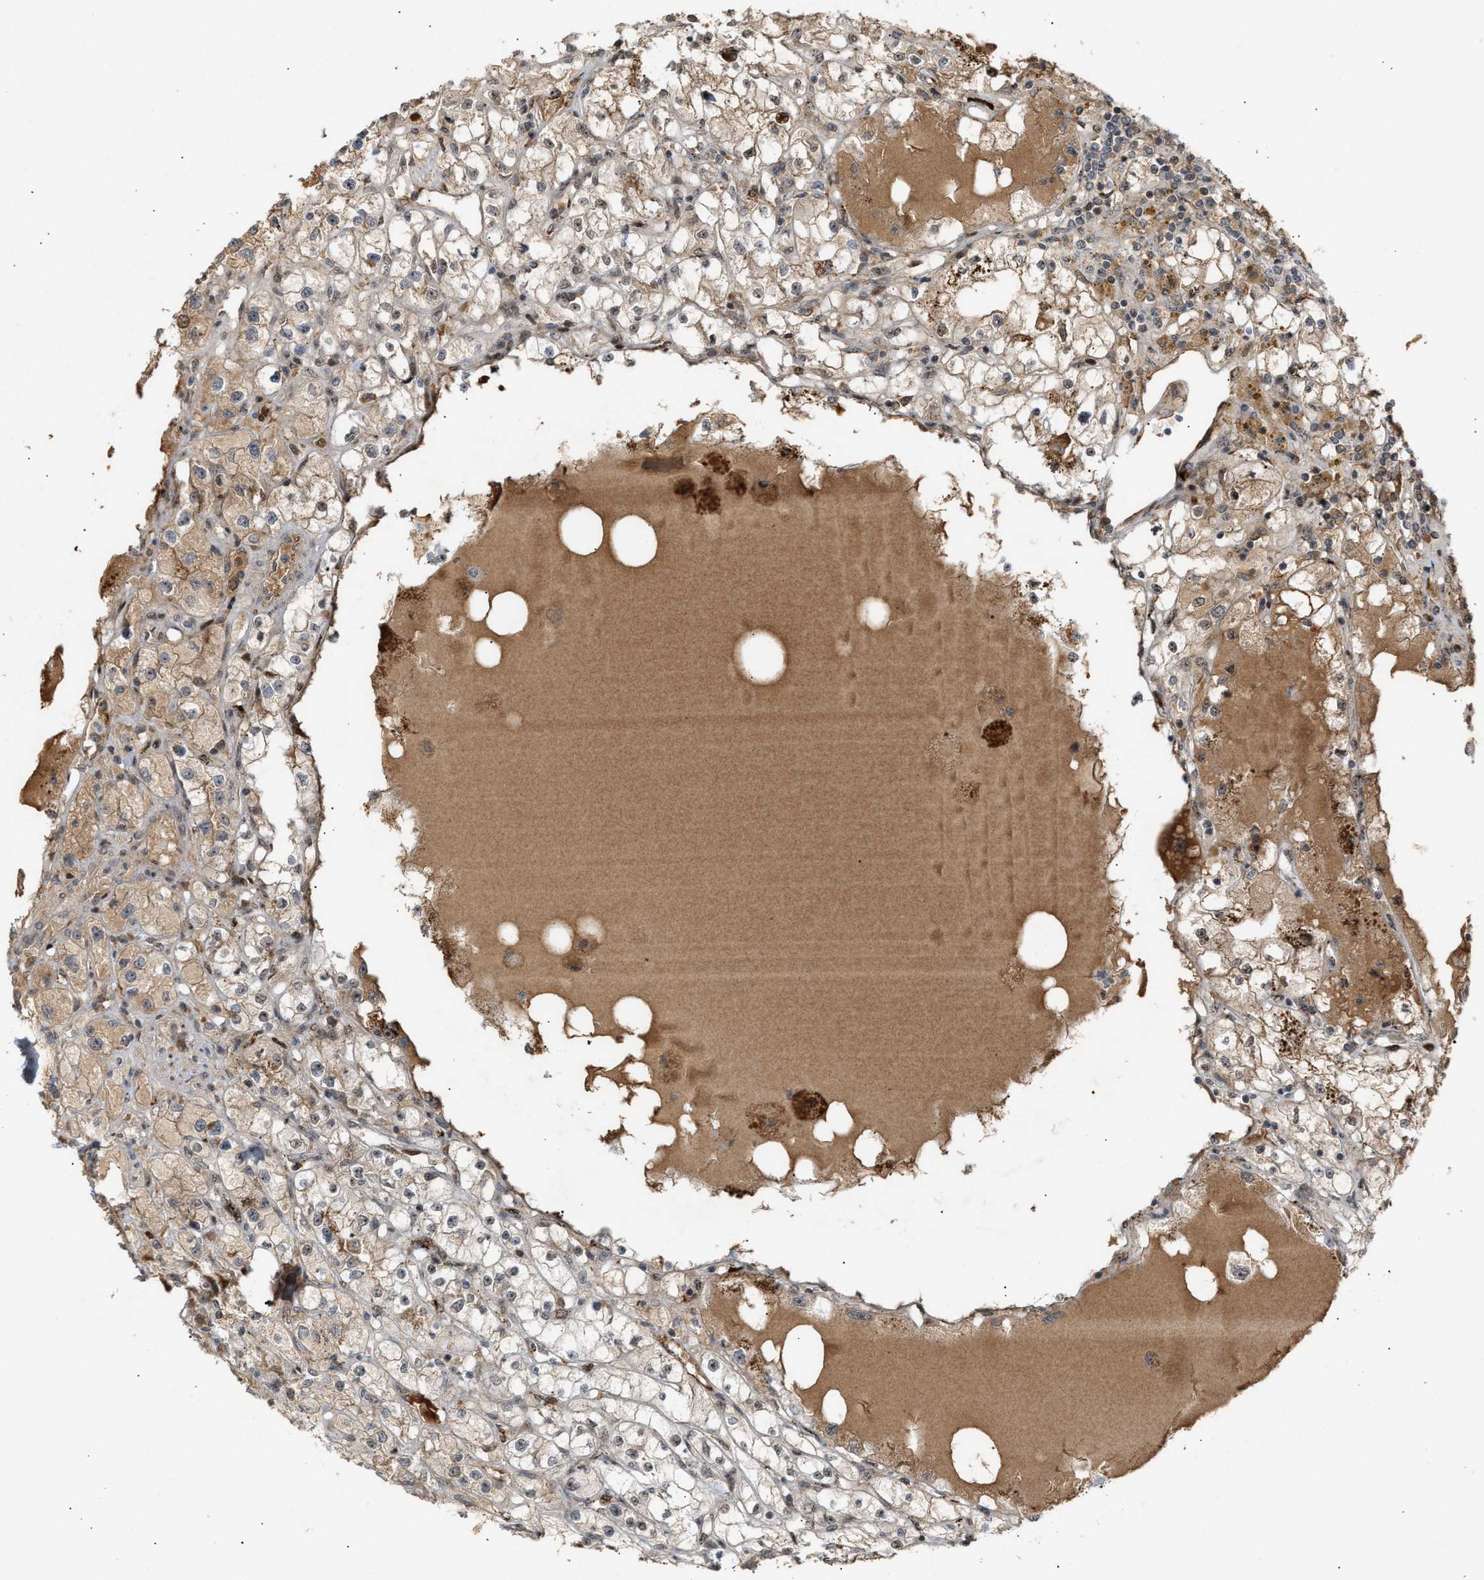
{"staining": {"intensity": "weak", "quantity": "<25%", "location": "cytoplasmic/membranous,nuclear"}, "tissue": "renal cancer", "cell_type": "Tumor cells", "image_type": "cancer", "snomed": [{"axis": "morphology", "description": "Adenocarcinoma, NOS"}, {"axis": "topography", "description": "Kidney"}], "caption": "Protein analysis of renal adenocarcinoma exhibits no significant staining in tumor cells.", "gene": "ZFAND5", "patient": {"sex": "male", "age": 56}}